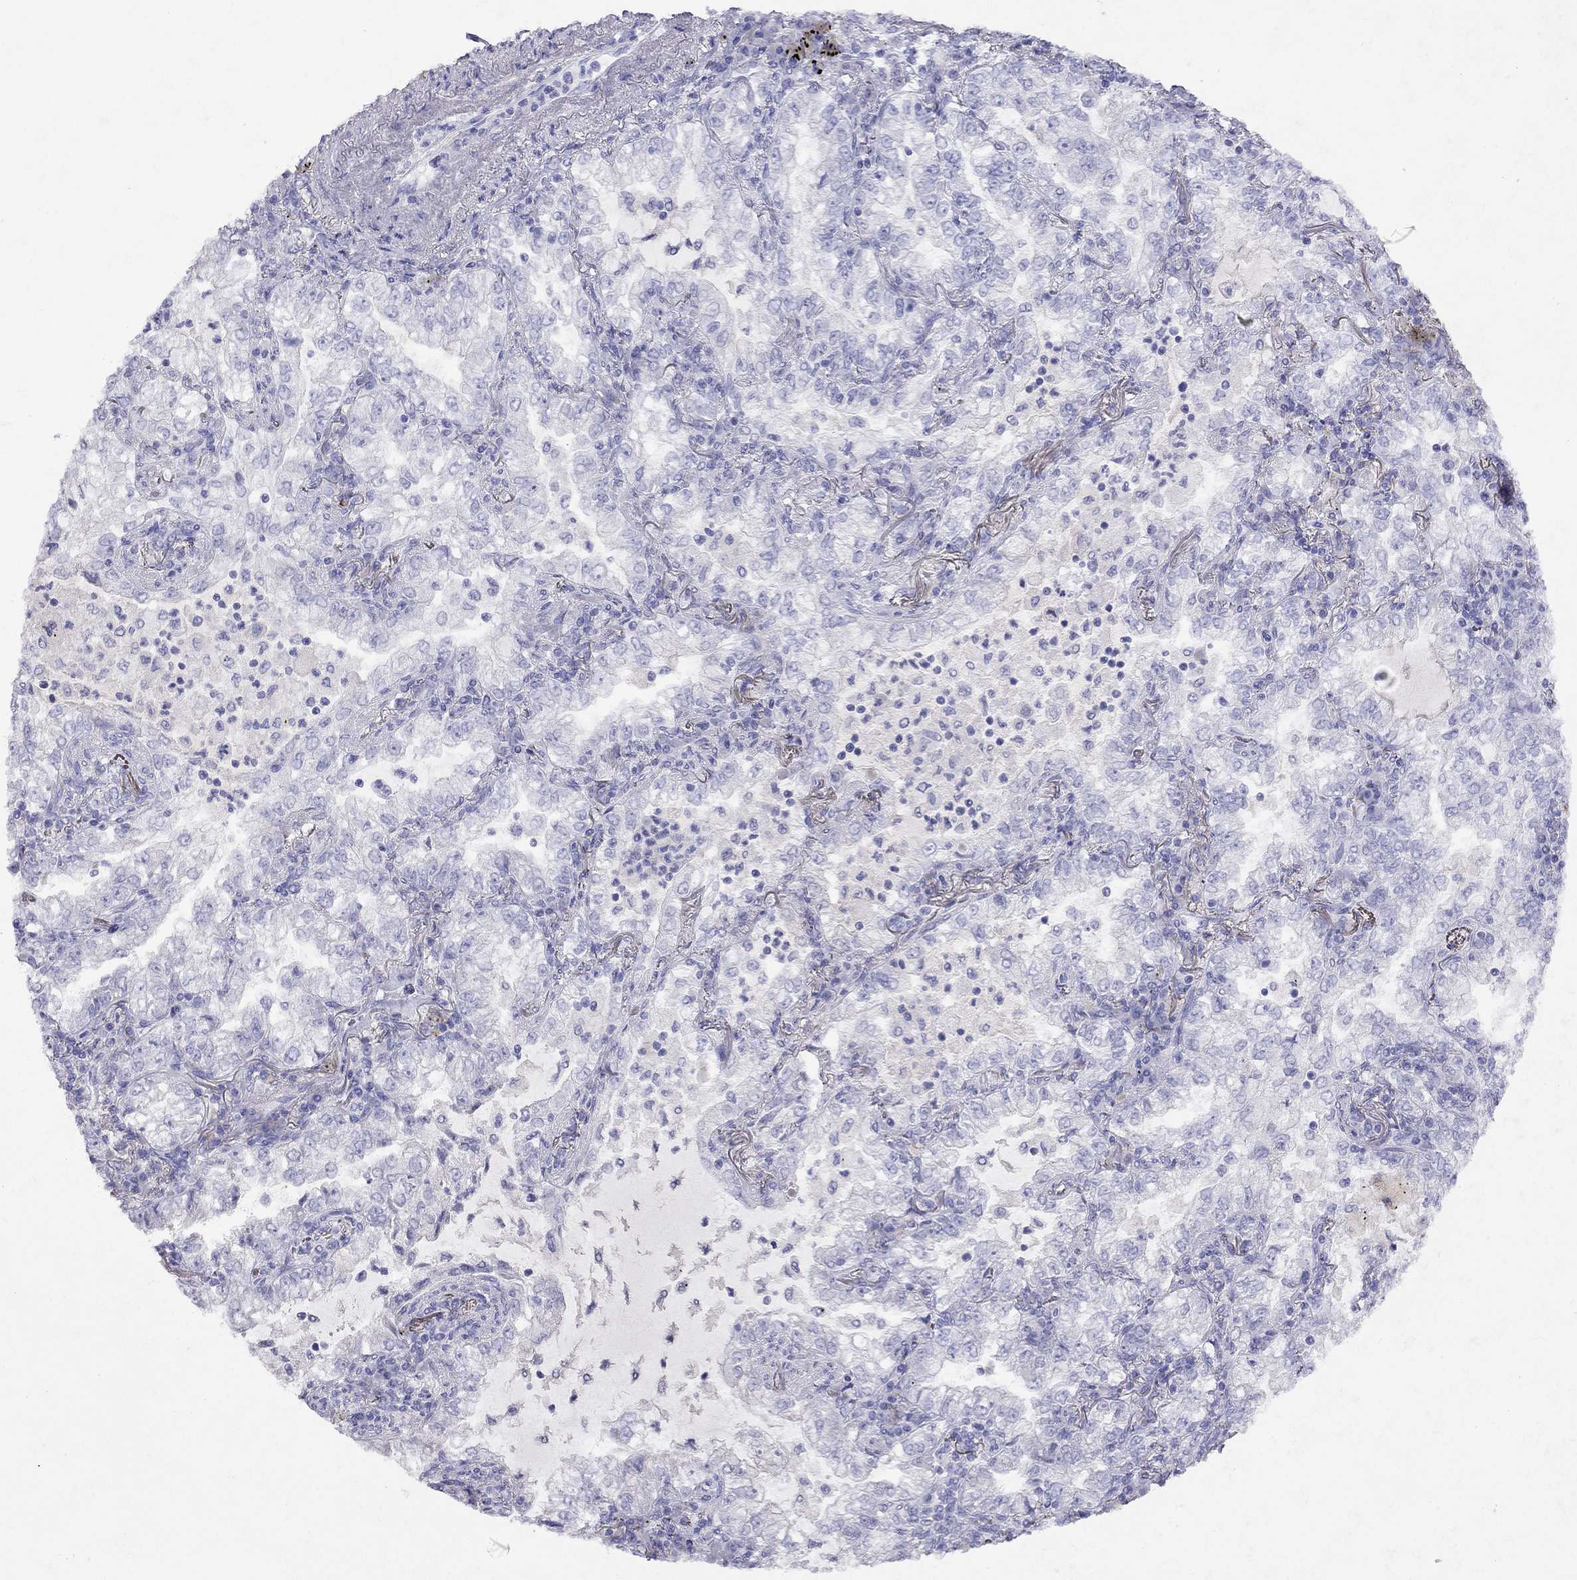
{"staining": {"intensity": "negative", "quantity": "none", "location": "none"}, "tissue": "lung cancer", "cell_type": "Tumor cells", "image_type": "cancer", "snomed": [{"axis": "morphology", "description": "Adenocarcinoma, NOS"}, {"axis": "topography", "description": "Lung"}], "caption": "Human lung cancer stained for a protein using IHC displays no positivity in tumor cells.", "gene": "GNAT3", "patient": {"sex": "female", "age": 73}}